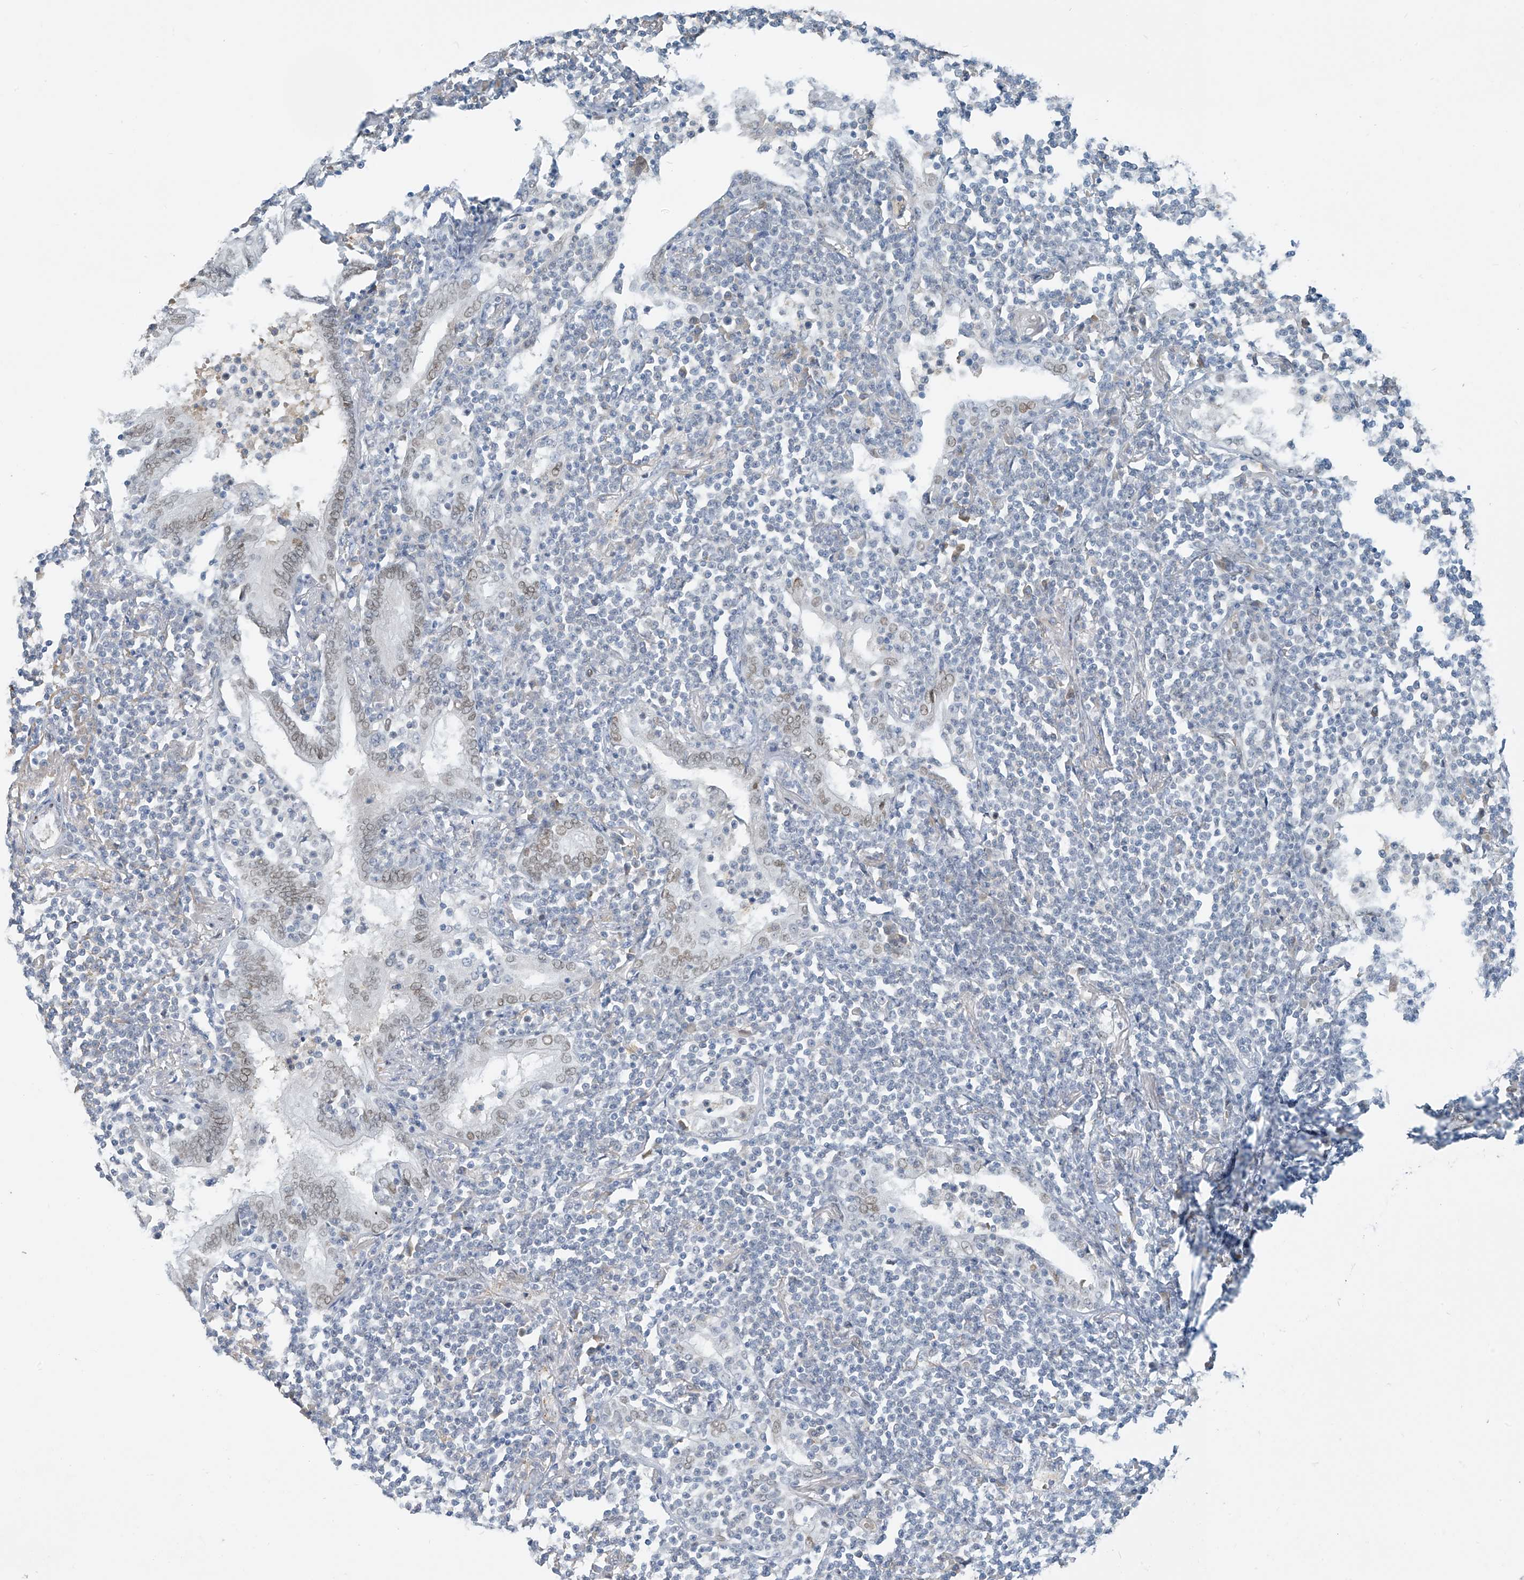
{"staining": {"intensity": "negative", "quantity": "none", "location": "none"}, "tissue": "lymphoma", "cell_type": "Tumor cells", "image_type": "cancer", "snomed": [{"axis": "morphology", "description": "Malignant lymphoma, non-Hodgkin's type, Low grade"}, {"axis": "topography", "description": "Lung"}], "caption": "Lymphoma was stained to show a protein in brown. There is no significant positivity in tumor cells.", "gene": "MCM9", "patient": {"sex": "female", "age": 71}}